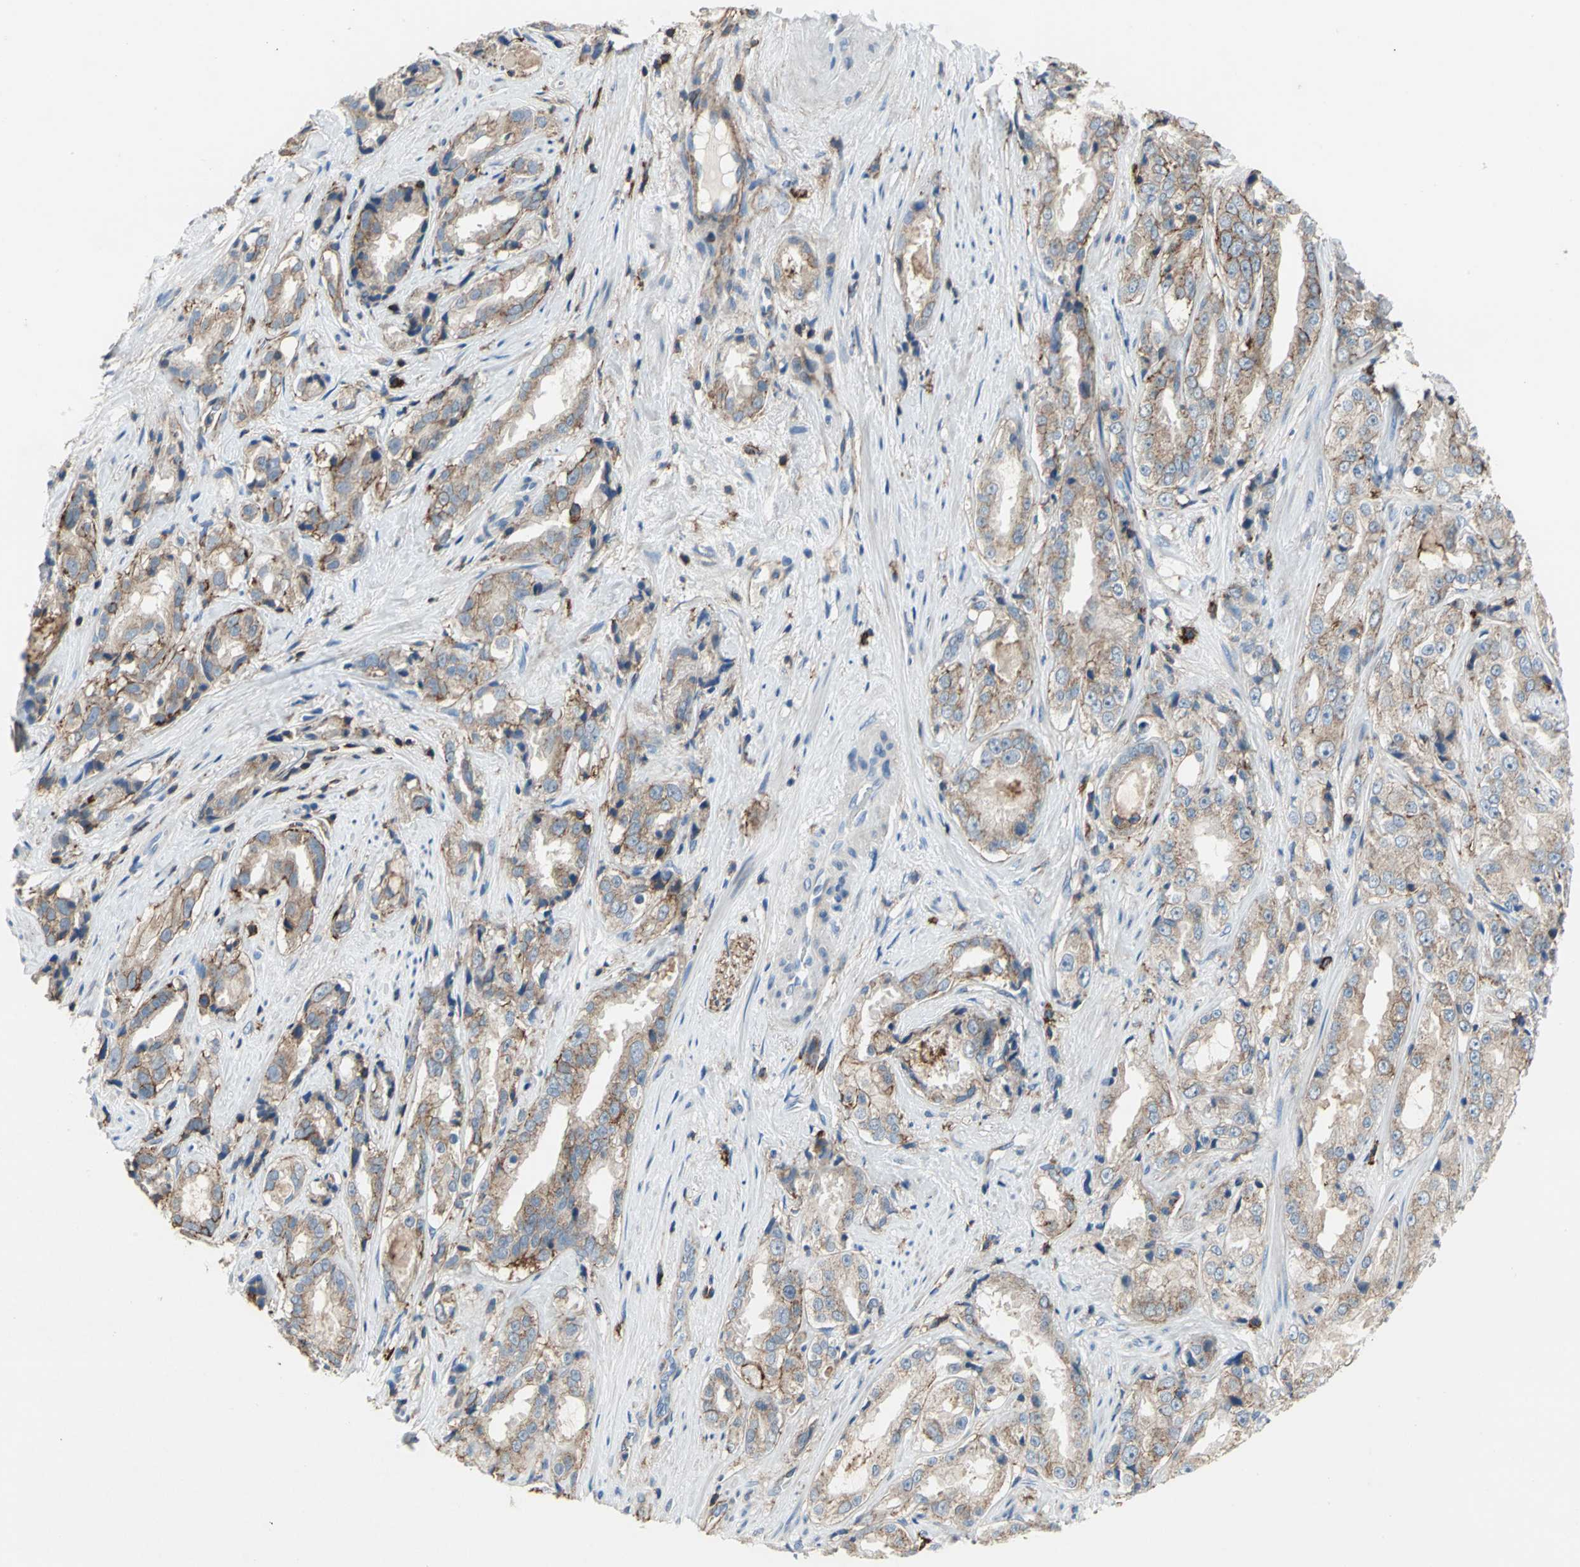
{"staining": {"intensity": "moderate", "quantity": "25%-75%", "location": "cytoplasmic/membranous"}, "tissue": "prostate cancer", "cell_type": "Tumor cells", "image_type": "cancer", "snomed": [{"axis": "morphology", "description": "Adenocarcinoma, High grade"}, {"axis": "topography", "description": "Prostate"}], "caption": "This image shows immunohistochemistry (IHC) staining of prostate high-grade adenocarcinoma, with medium moderate cytoplasmic/membranous staining in approximately 25%-75% of tumor cells.", "gene": "CD44", "patient": {"sex": "male", "age": 73}}